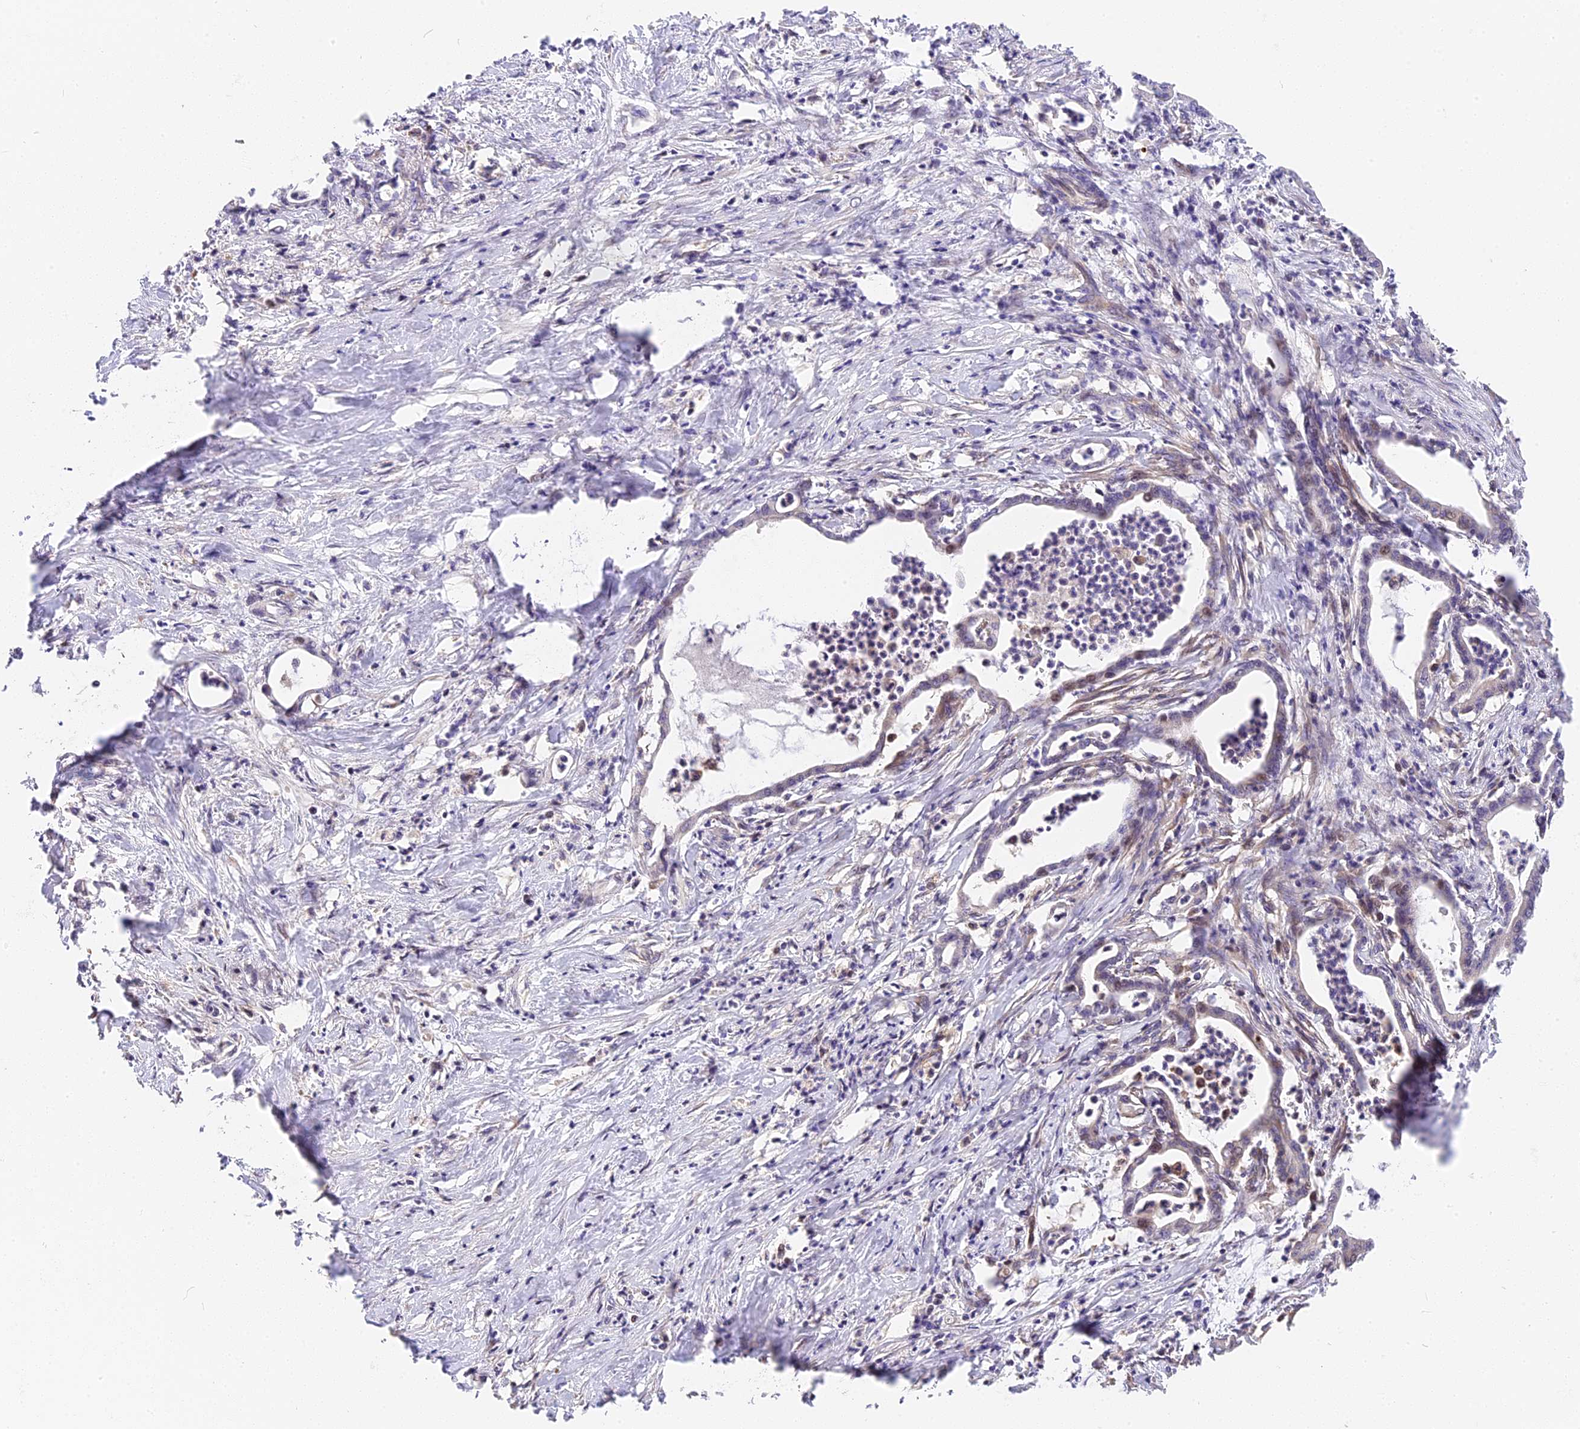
{"staining": {"intensity": "negative", "quantity": "none", "location": "none"}, "tissue": "pancreatic cancer", "cell_type": "Tumor cells", "image_type": "cancer", "snomed": [{"axis": "morphology", "description": "Adenocarcinoma, NOS"}, {"axis": "topography", "description": "Pancreas"}], "caption": "Tumor cells show no significant expression in pancreatic adenocarcinoma.", "gene": "ARHGAP17", "patient": {"sex": "female", "age": 55}}